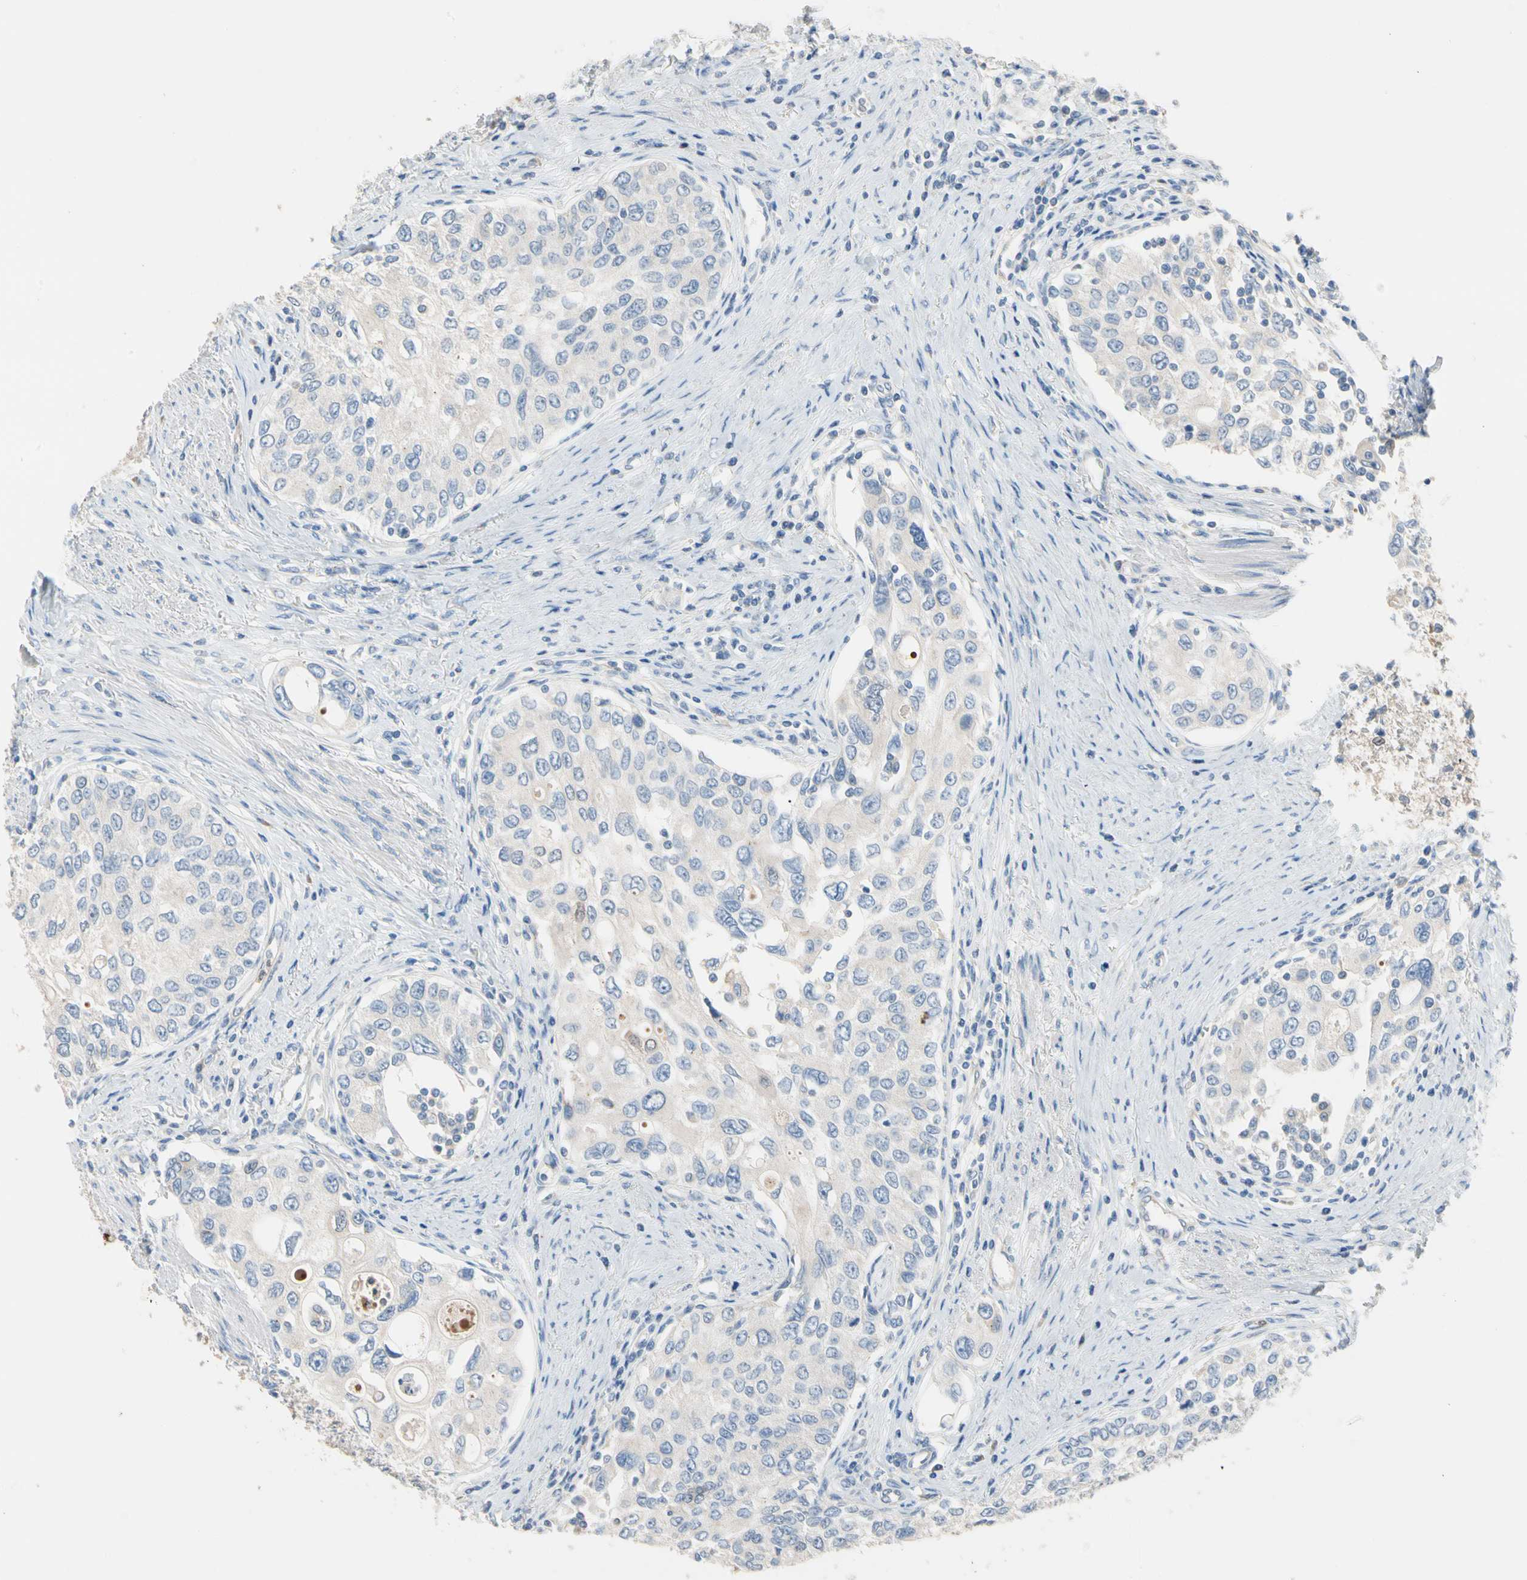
{"staining": {"intensity": "negative", "quantity": "none", "location": "none"}, "tissue": "urothelial cancer", "cell_type": "Tumor cells", "image_type": "cancer", "snomed": [{"axis": "morphology", "description": "Urothelial carcinoma, High grade"}, {"axis": "topography", "description": "Urinary bladder"}], "caption": "The image demonstrates no staining of tumor cells in high-grade urothelial carcinoma. (DAB immunohistochemistry visualized using brightfield microscopy, high magnification).", "gene": "BBOX1", "patient": {"sex": "female", "age": 56}}